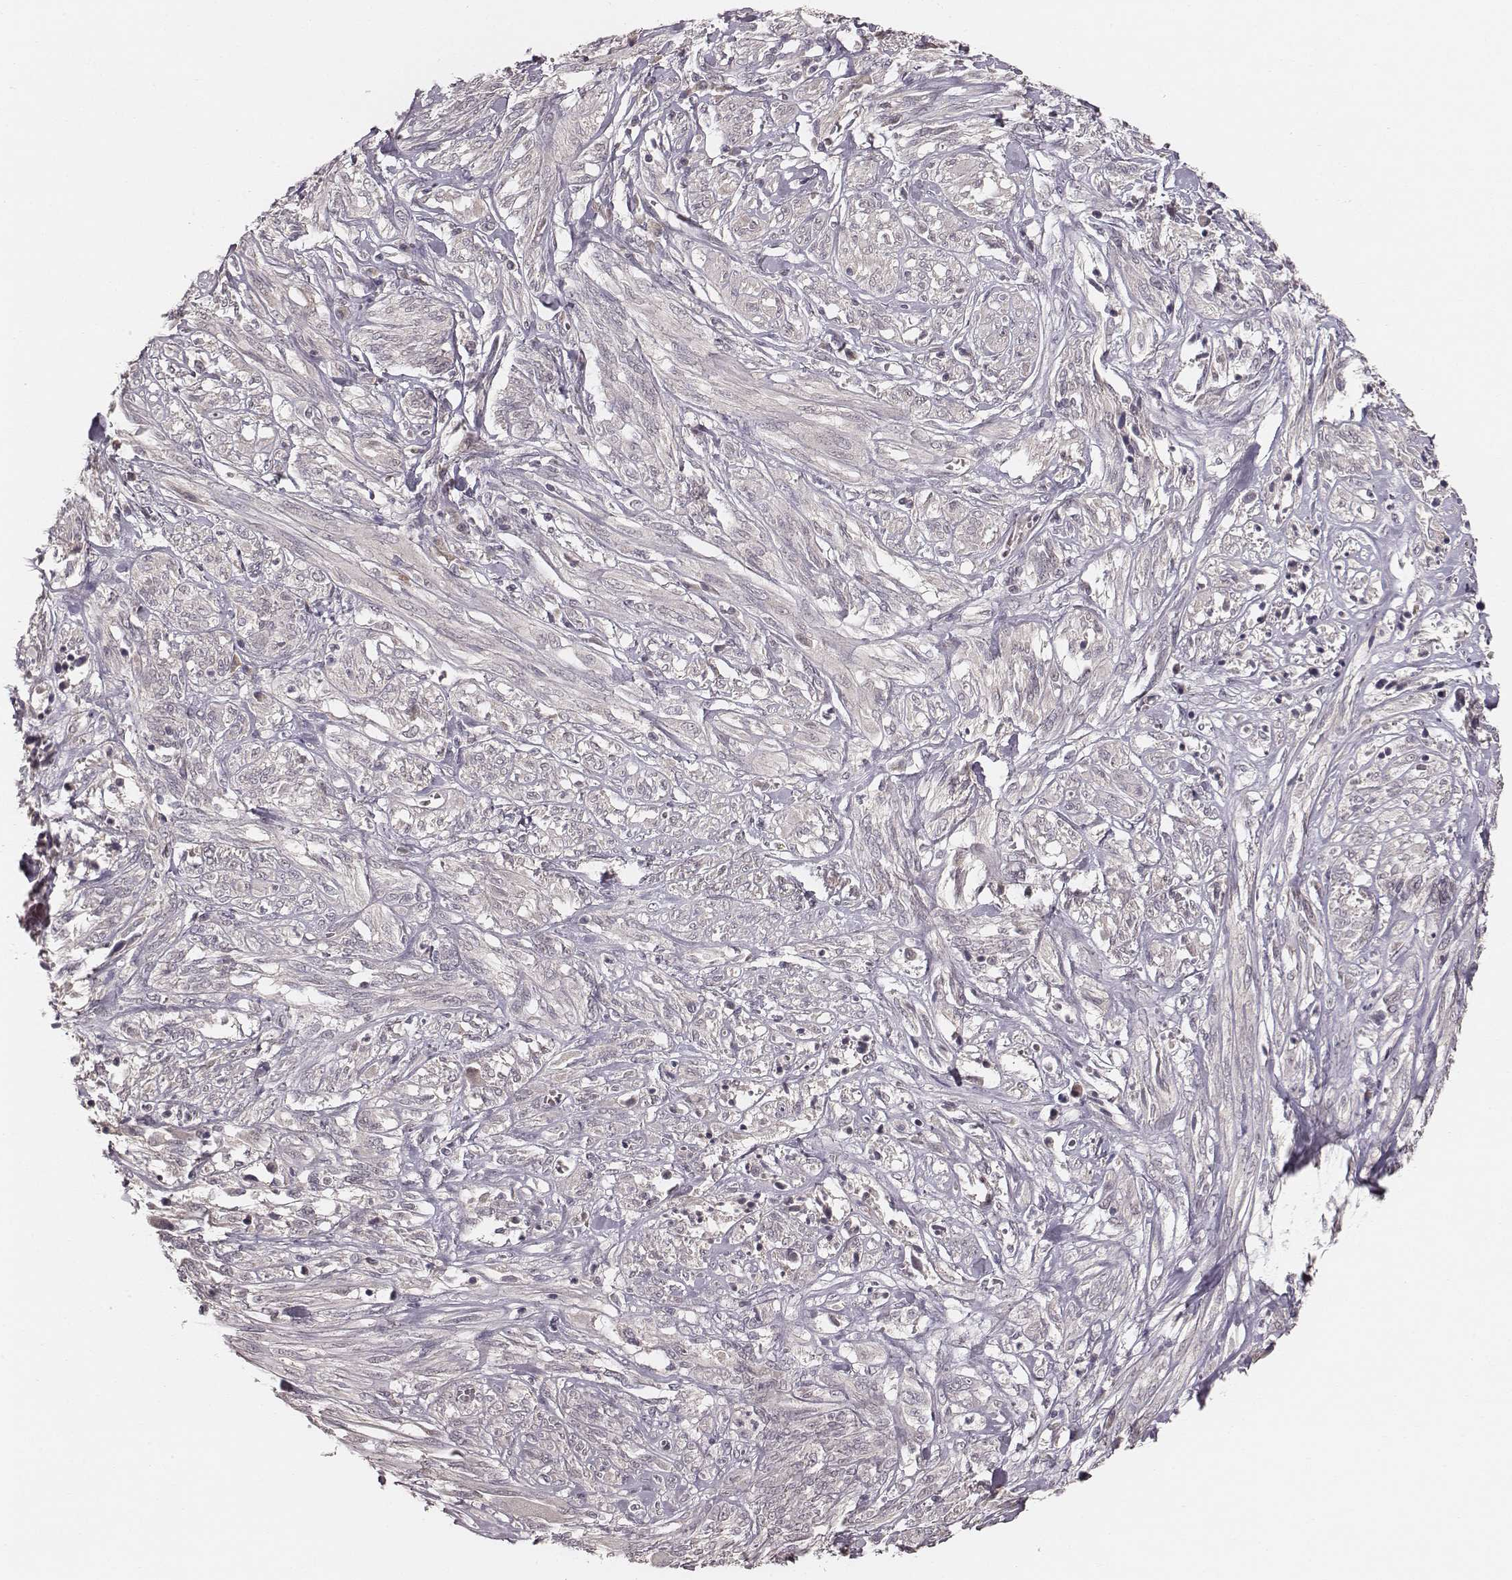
{"staining": {"intensity": "negative", "quantity": "none", "location": "none"}, "tissue": "melanoma", "cell_type": "Tumor cells", "image_type": "cancer", "snomed": [{"axis": "morphology", "description": "Malignant melanoma, NOS"}, {"axis": "topography", "description": "Skin"}], "caption": "Protein analysis of malignant melanoma demonstrates no significant expression in tumor cells.", "gene": "LY6K", "patient": {"sex": "female", "age": 91}}